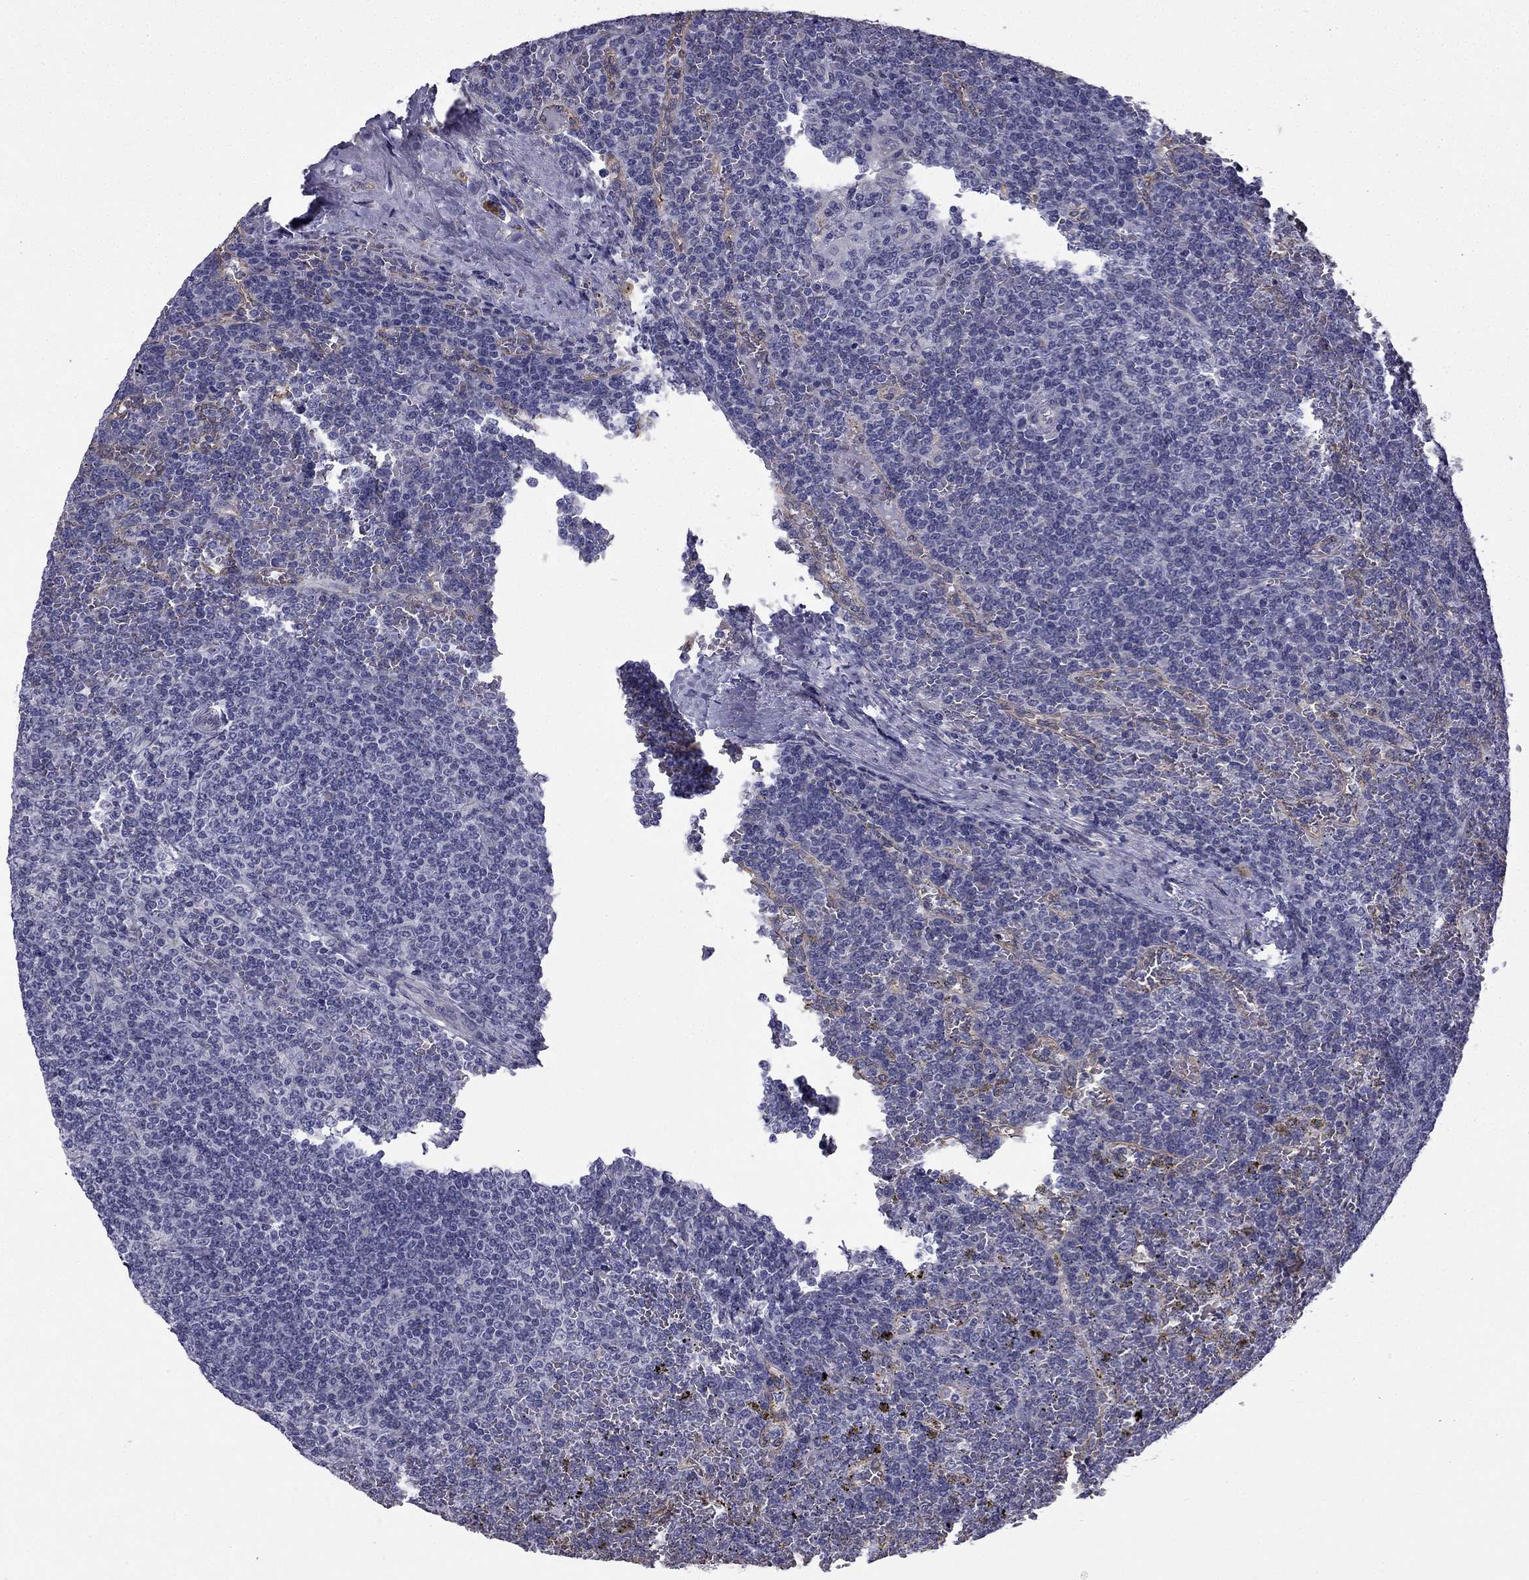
{"staining": {"intensity": "negative", "quantity": "none", "location": "none"}, "tissue": "lymphoma", "cell_type": "Tumor cells", "image_type": "cancer", "snomed": [{"axis": "morphology", "description": "Malignant lymphoma, non-Hodgkin's type, Low grade"}, {"axis": "topography", "description": "Spleen"}], "caption": "Human lymphoma stained for a protein using IHC shows no expression in tumor cells.", "gene": "CCDC40", "patient": {"sex": "female", "age": 19}}